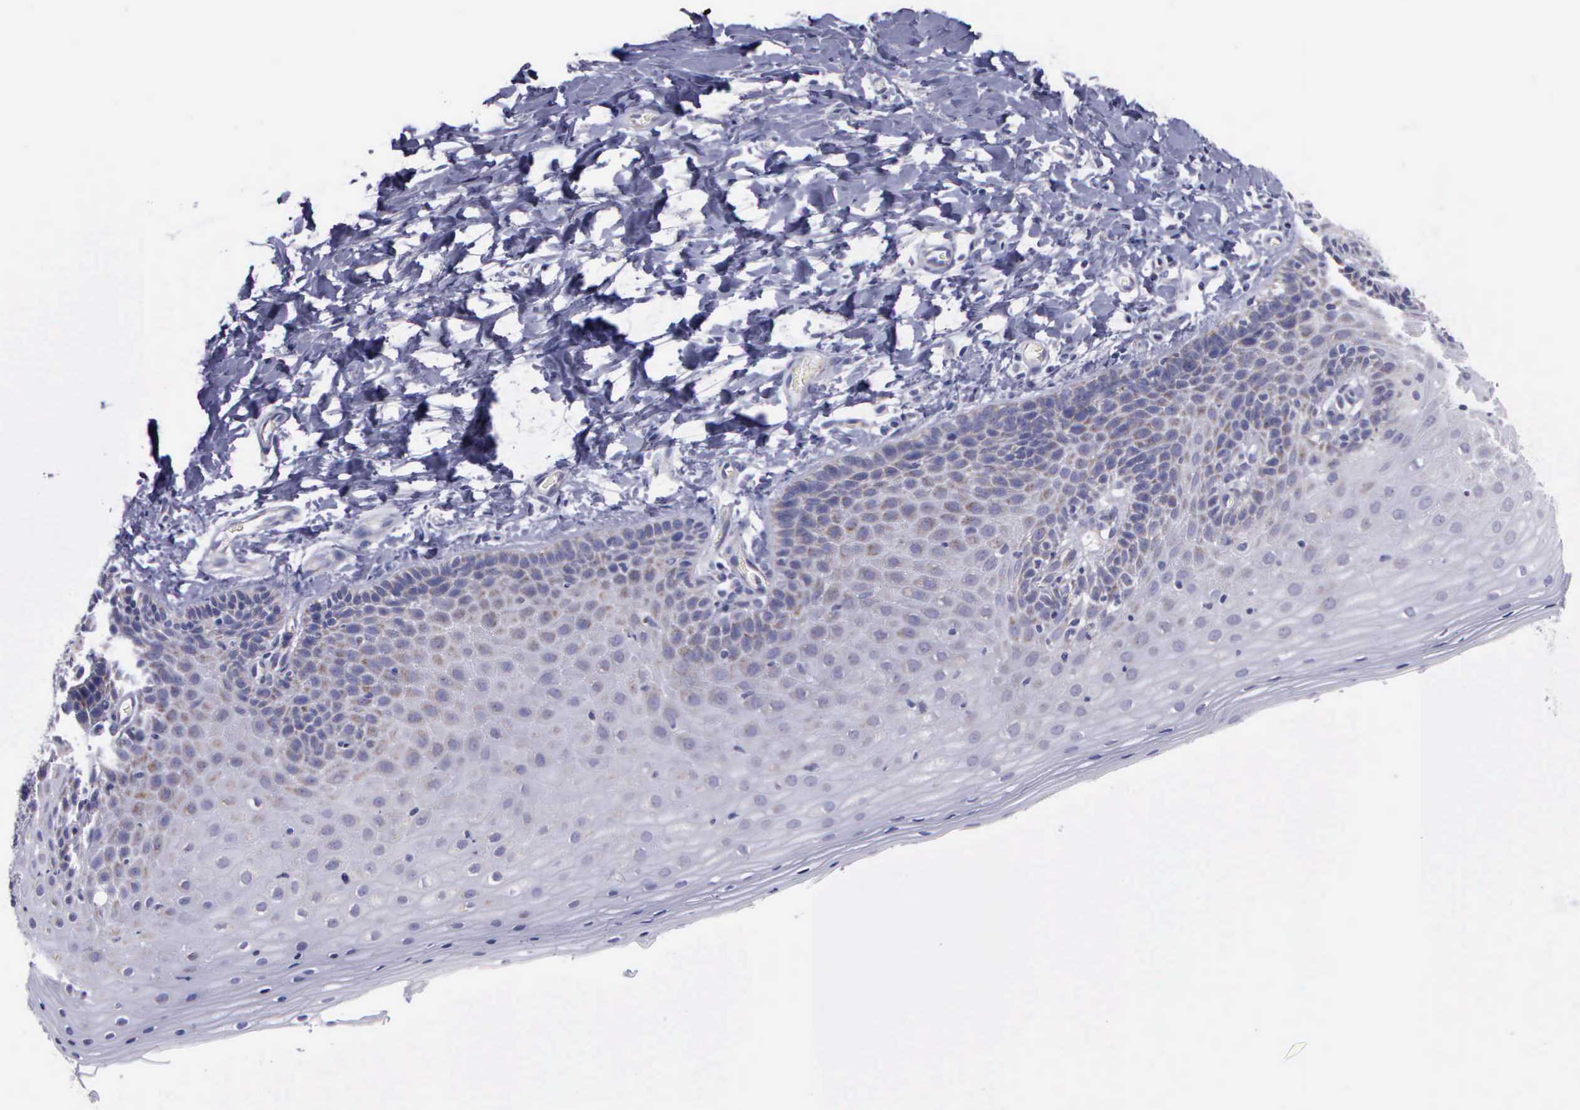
{"staining": {"intensity": "negative", "quantity": "none", "location": "none"}, "tissue": "cervix", "cell_type": "Glandular cells", "image_type": "normal", "snomed": [{"axis": "morphology", "description": "Normal tissue, NOS"}, {"axis": "topography", "description": "Cervix"}], "caption": "High power microscopy image of an immunohistochemistry photomicrograph of normal cervix, revealing no significant expression in glandular cells. The staining was performed using DAB (3,3'-diaminobenzidine) to visualize the protein expression in brown, while the nuclei were stained in blue with hematoxylin (Magnification: 20x).", "gene": "SYNJ2BP", "patient": {"sex": "female", "age": 53}}